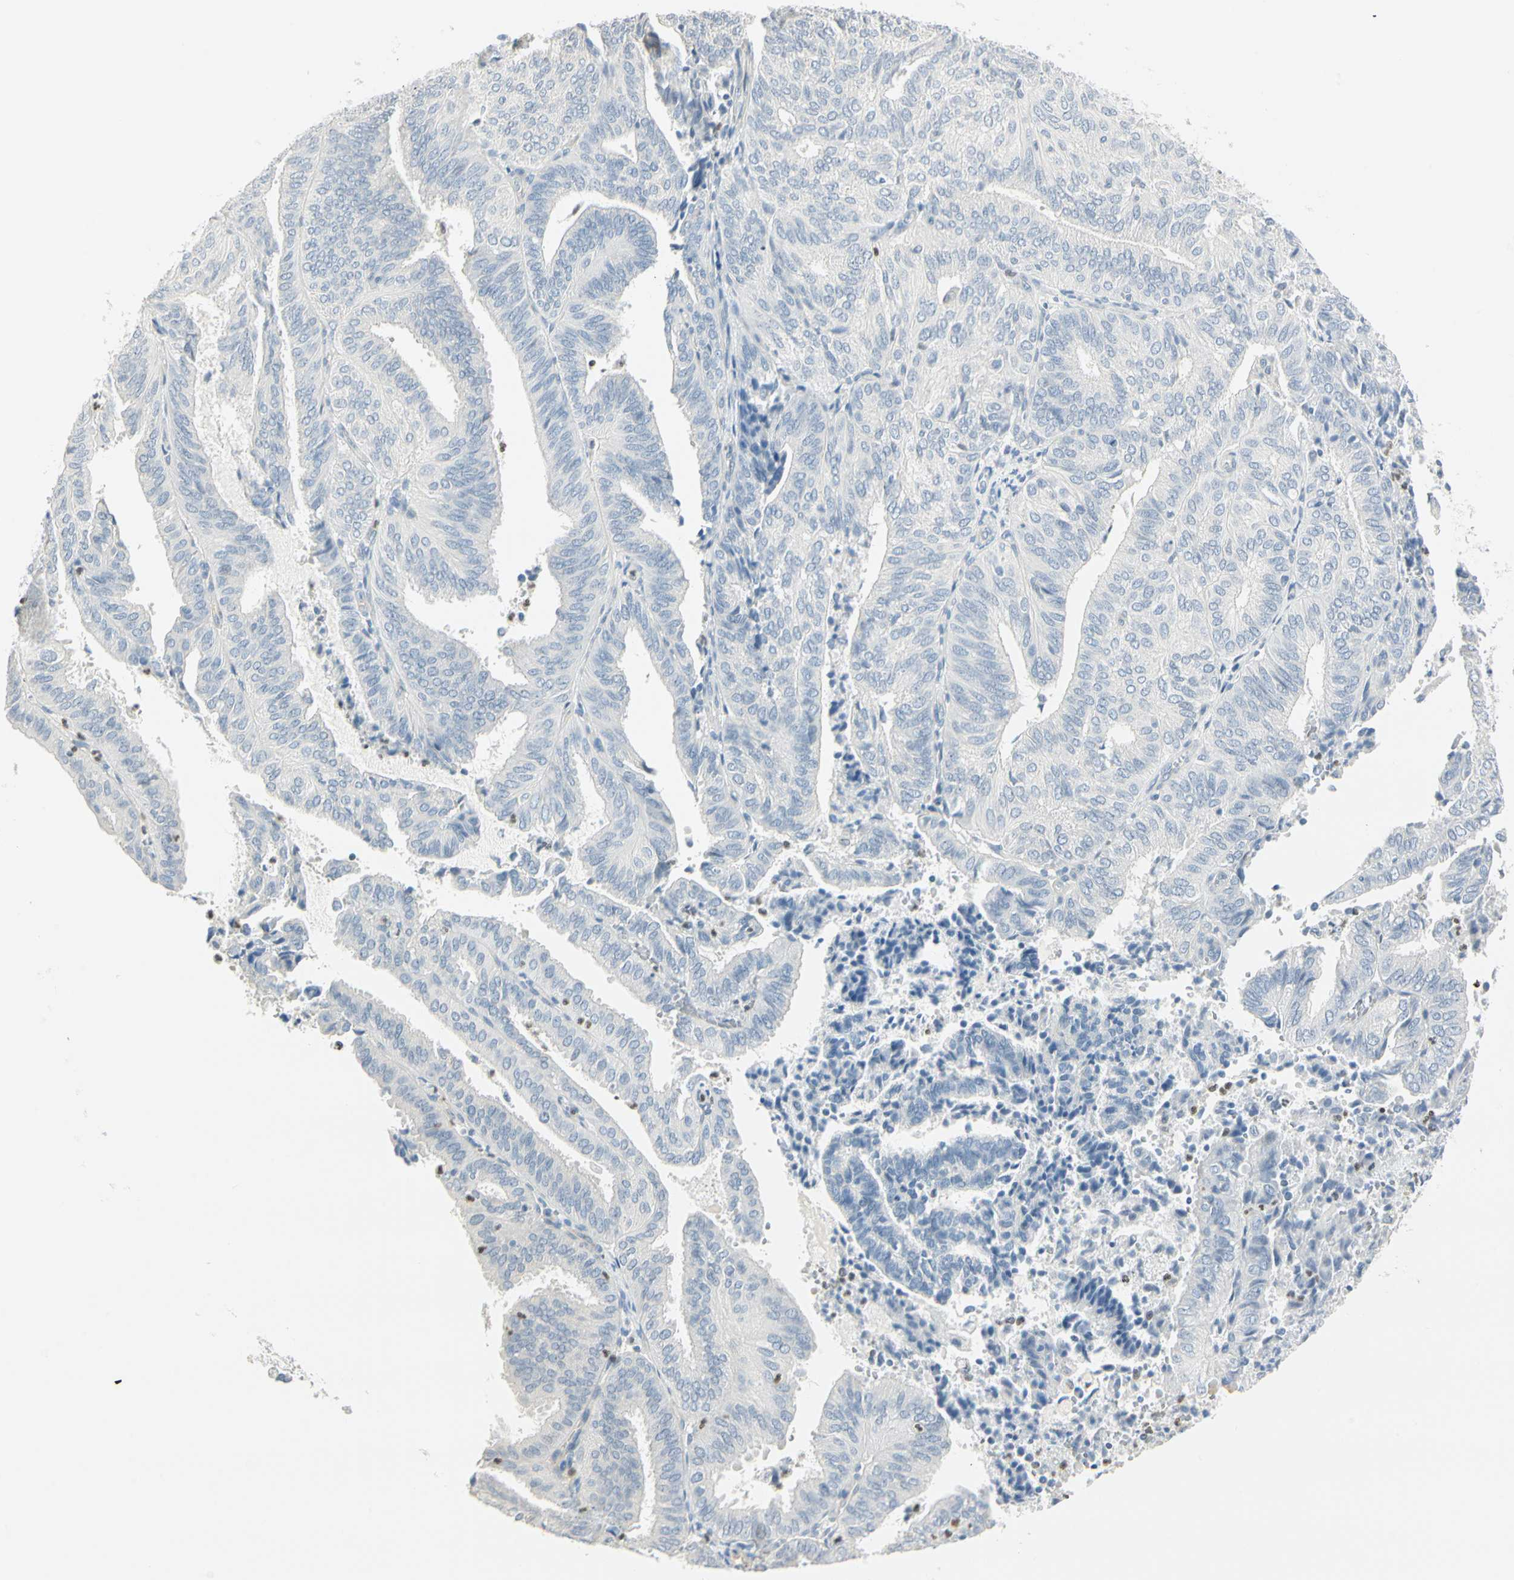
{"staining": {"intensity": "negative", "quantity": "none", "location": "none"}, "tissue": "endometrial cancer", "cell_type": "Tumor cells", "image_type": "cancer", "snomed": [{"axis": "morphology", "description": "Adenocarcinoma, NOS"}, {"axis": "topography", "description": "Uterus"}], "caption": "Photomicrograph shows no protein positivity in tumor cells of endometrial cancer (adenocarcinoma) tissue.", "gene": "MLLT10", "patient": {"sex": "female", "age": 60}}